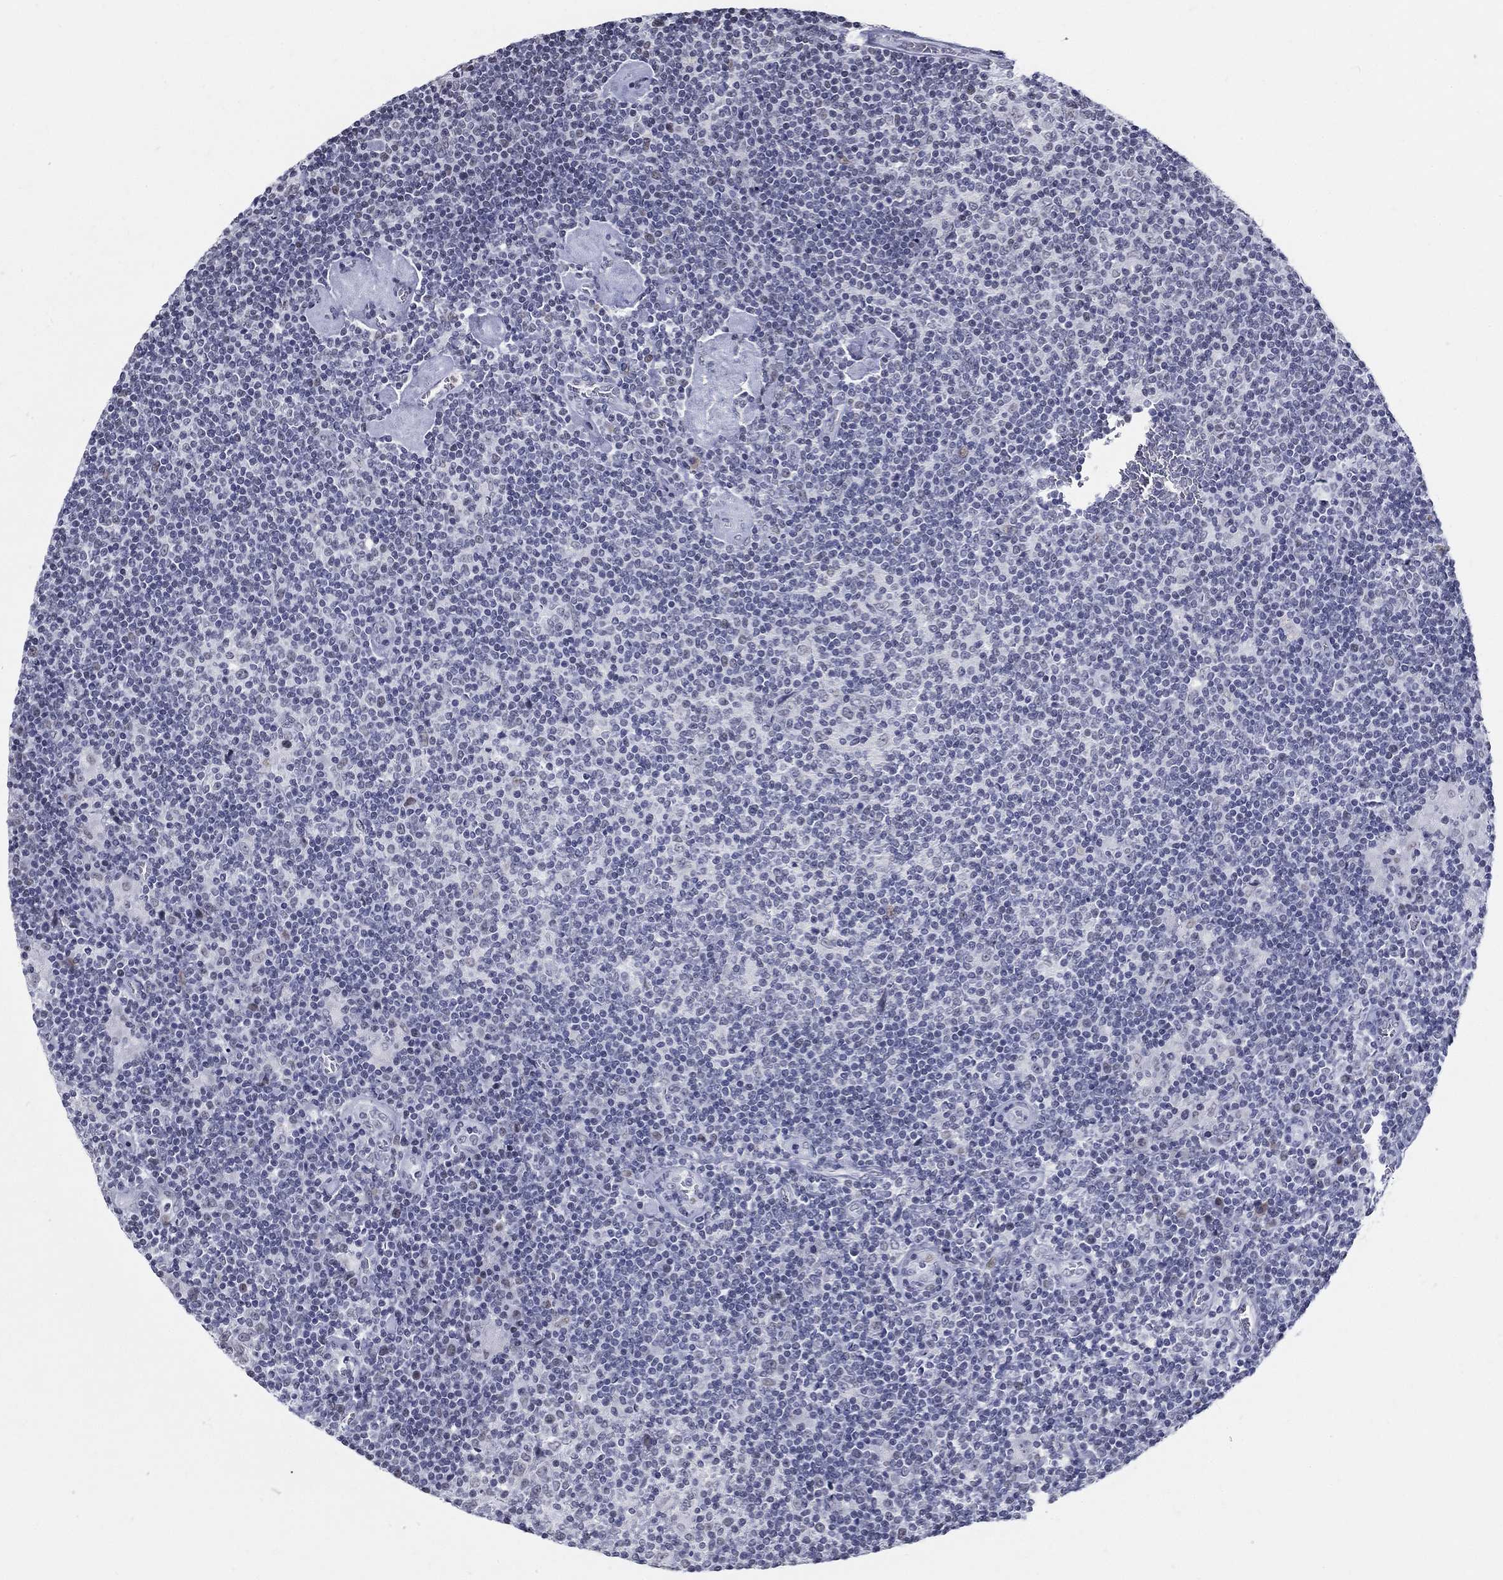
{"staining": {"intensity": "negative", "quantity": "none", "location": "none"}, "tissue": "lymphoma", "cell_type": "Tumor cells", "image_type": "cancer", "snomed": [{"axis": "morphology", "description": "Hodgkin's disease, NOS"}, {"axis": "topography", "description": "Lymph node"}], "caption": "DAB (3,3'-diaminobenzidine) immunohistochemical staining of human lymphoma reveals no significant expression in tumor cells. (DAB IHC with hematoxylin counter stain).", "gene": "BHLHE22", "patient": {"sex": "male", "age": 40}}